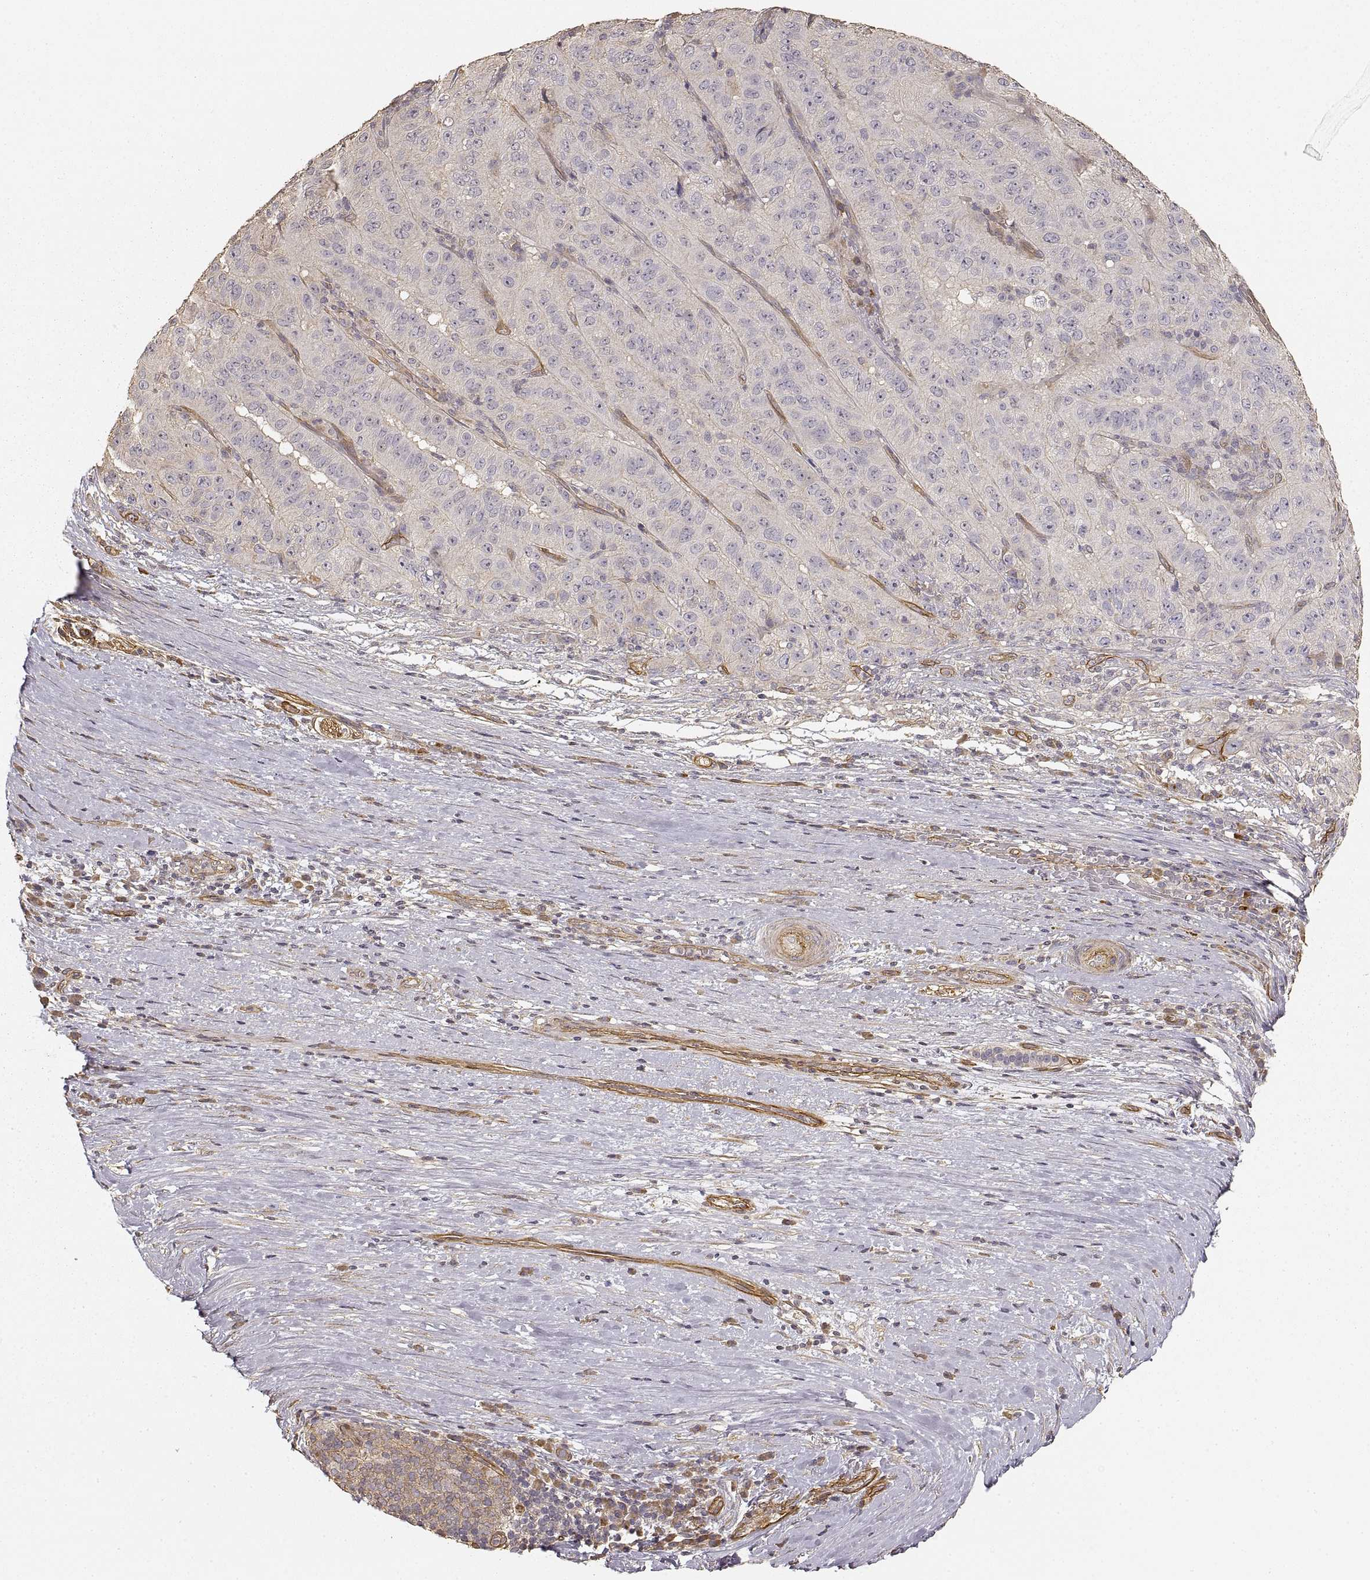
{"staining": {"intensity": "negative", "quantity": "none", "location": "none"}, "tissue": "pancreatic cancer", "cell_type": "Tumor cells", "image_type": "cancer", "snomed": [{"axis": "morphology", "description": "Adenocarcinoma, NOS"}, {"axis": "topography", "description": "Pancreas"}], "caption": "The IHC histopathology image has no significant expression in tumor cells of pancreatic adenocarcinoma tissue. Nuclei are stained in blue.", "gene": "LAMA4", "patient": {"sex": "male", "age": 63}}